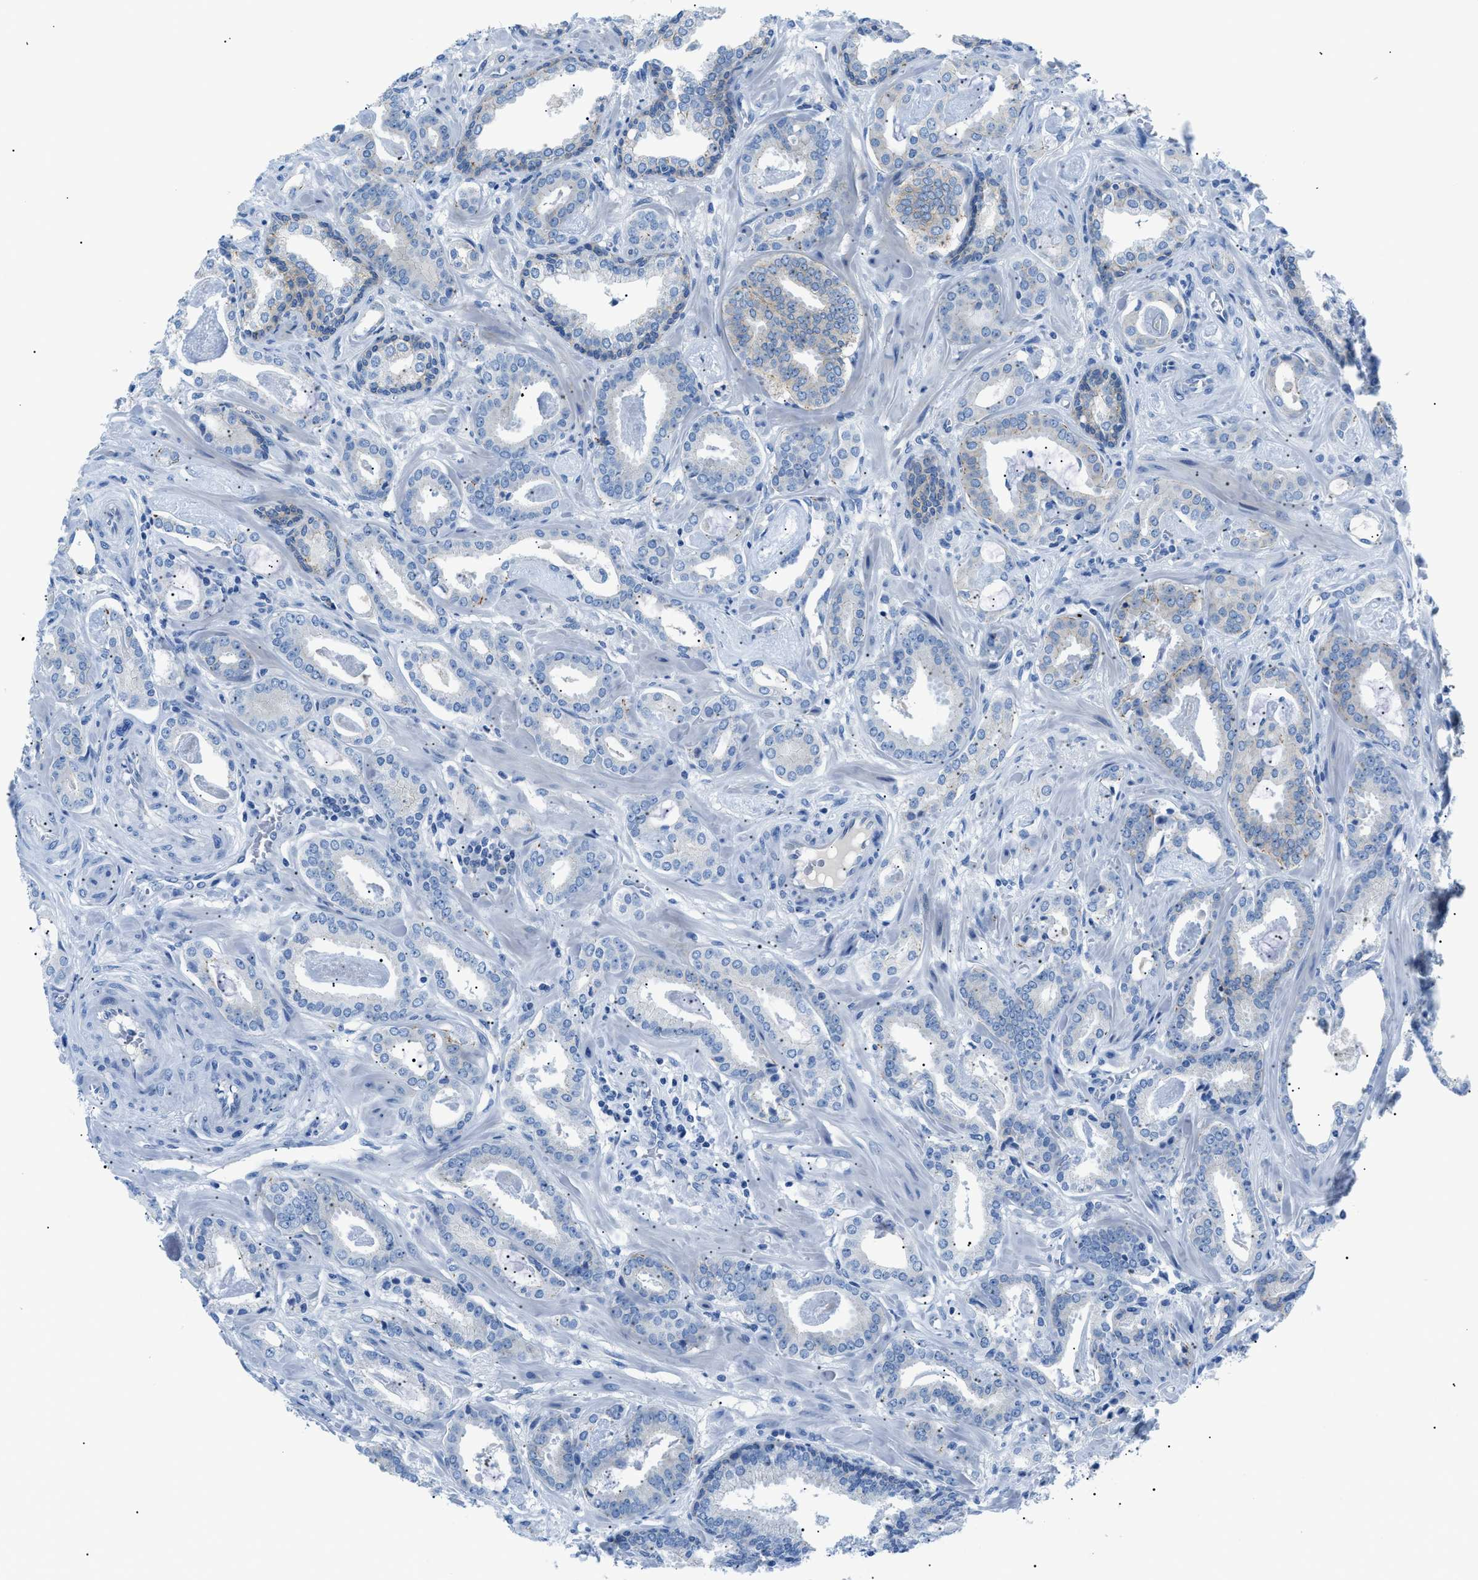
{"staining": {"intensity": "negative", "quantity": "none", "location": "none"}, "tissue": "prostate cancer", "cell_type": "Tumor cells", "image_type": "cancer", "snomed": [{"axis": "morphology", "description": "Adenocarcinoma, Low grade"}, {"axis": "topography", "description": "Prostate"}], "caption": "Prostate low-grade adenocarcinoma was stained to show a protein in brown. There is no significant staining in tumor cells. The staining is performed using DAB (3,3'-diaminobenzidine) brown chromogen with nuclei counter-stained in using hematoxylin.", "gene": "ZDHHC24", "patient": {"sex": "male", "age": 53}}